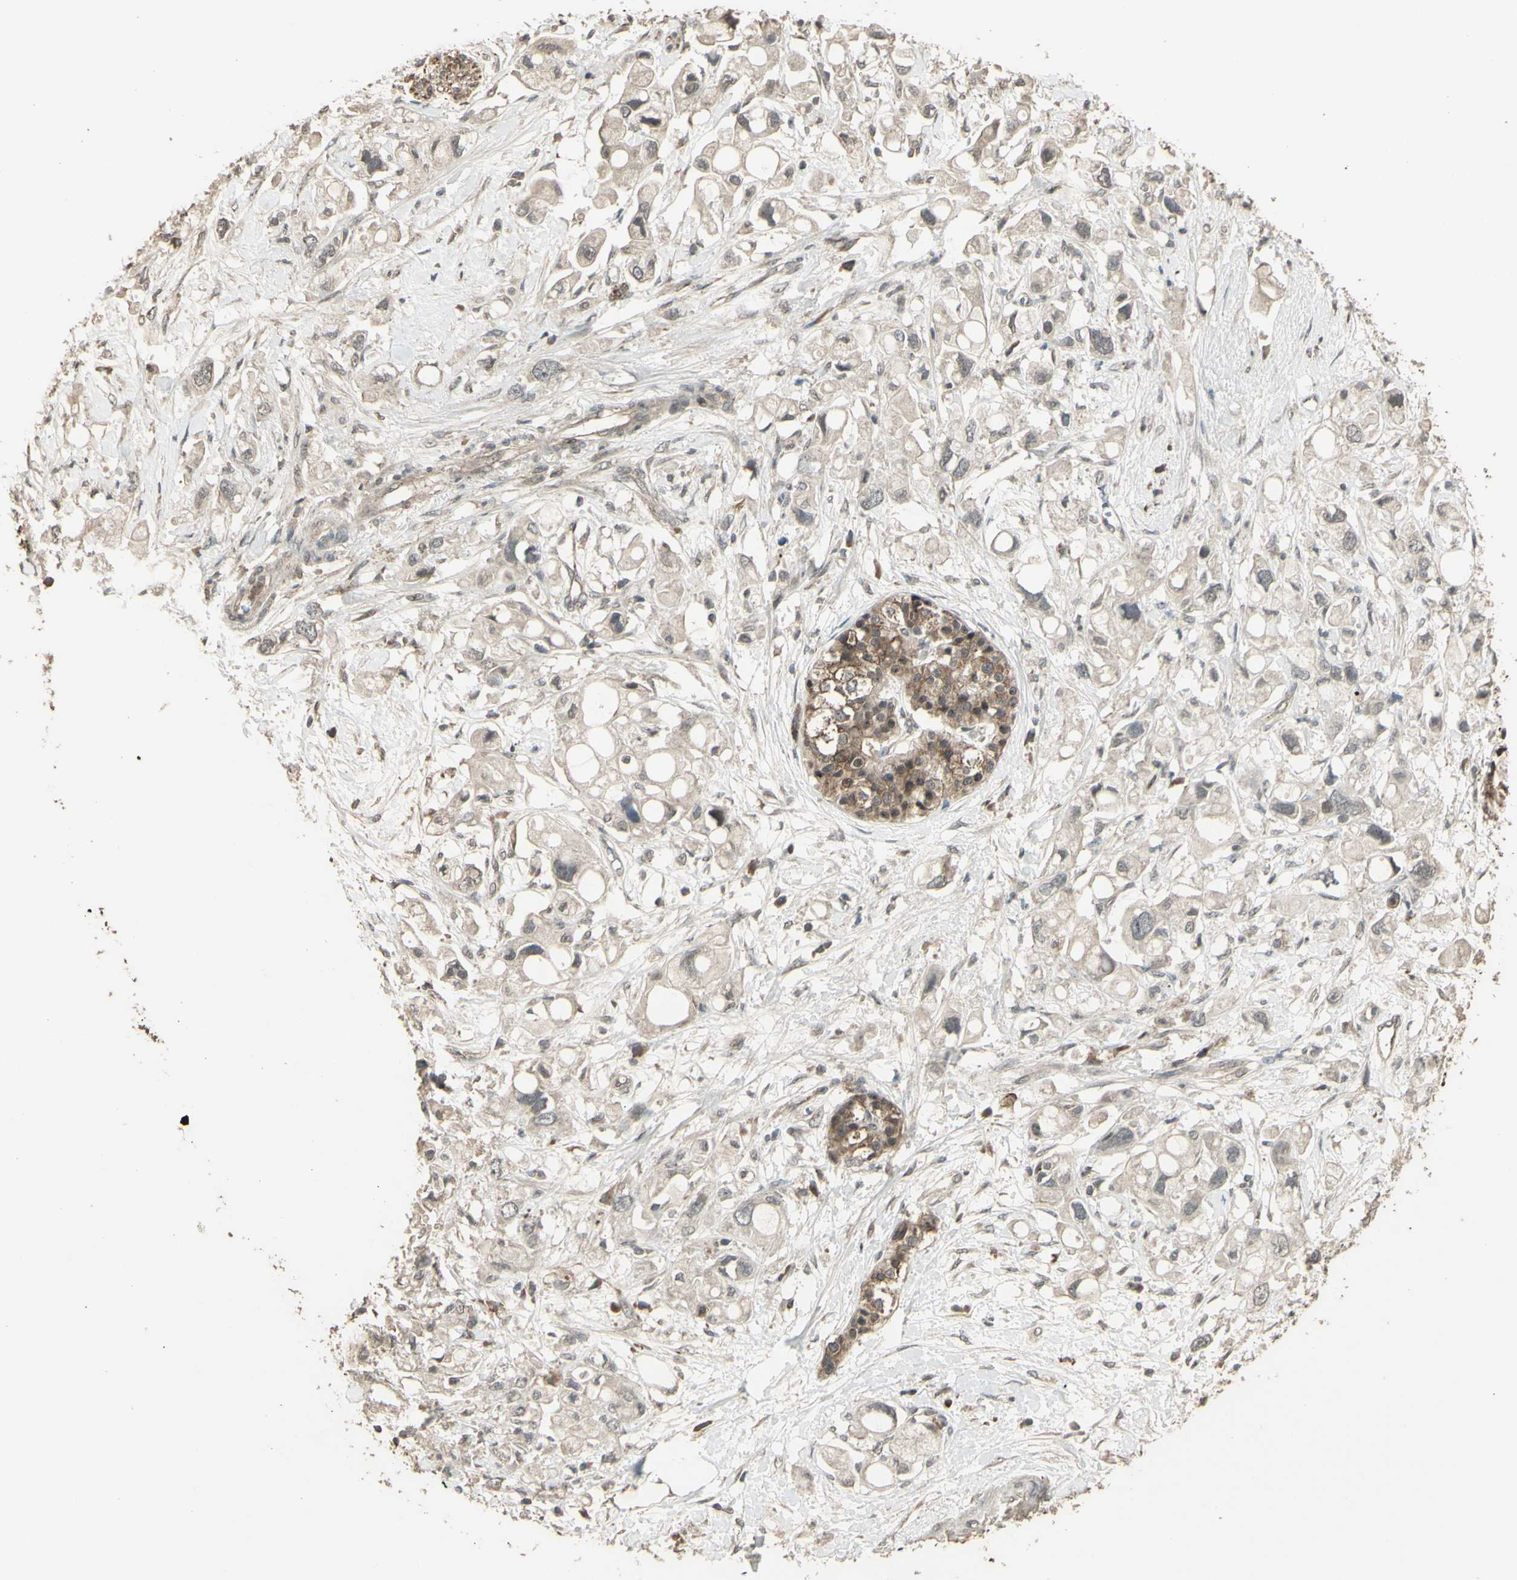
{"staining": {"intensity": "weak", "quantity": ">75%", "location": "cytoplasmic/membranous"}, "tissue": "pancreatic cancer", "cell_type": "Tumor cells", "image_type": "cancer", "snomed": [{"axis": "morphology", "description": "Adenocarcinoma, NOS"}, {"axis": "topography", "description": "Pancreas"}], "caption": "Pancreatic cancer (adenocarcinoma) stained with a brown dye demonstrates weak cytoplasmic/membranous positive staining in approximately >75% of tumor cells.", "gene": "GNAS", "patient": {"sex": "female", "age": 56}}